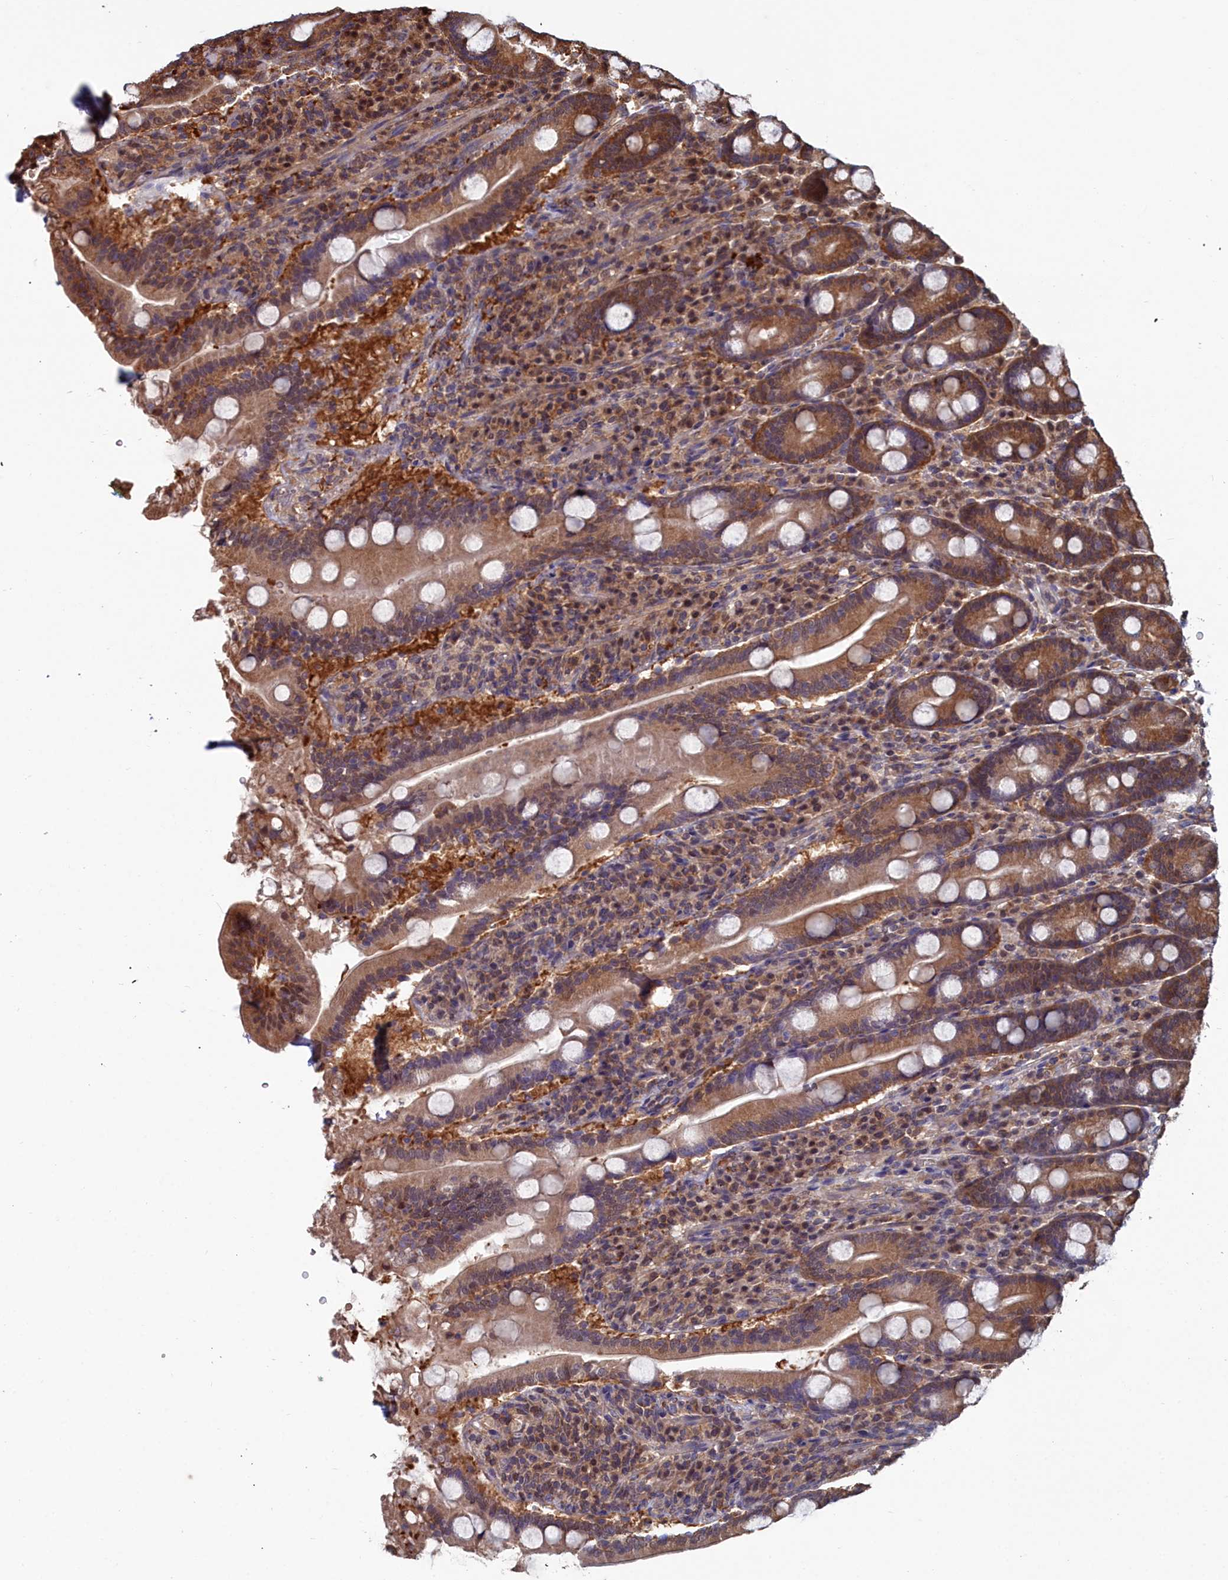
{"staining": {"intensity": "moderate", "quantity": ">75%", "location": "cytoplasmic/membranous"}, "tissue": "duodenum", "cell_type": "Glandular cells", "image_type": "normal", "snomed": [{"axis": "morphology", "description": "Normal tissue, NOS"}, {"axis": "topography", "description": "Duodenum"}], "caption": "Unremarkable duodenum exhibits moderate cytoplasmic/membranous staining in about >75% of glandular cells, visualized by immunohistochemistry. (Brightfield microscopy of DAB IHC at high magnification).", "gene": "GFRA2", "patient": {"sex": "male", "age": 35}}